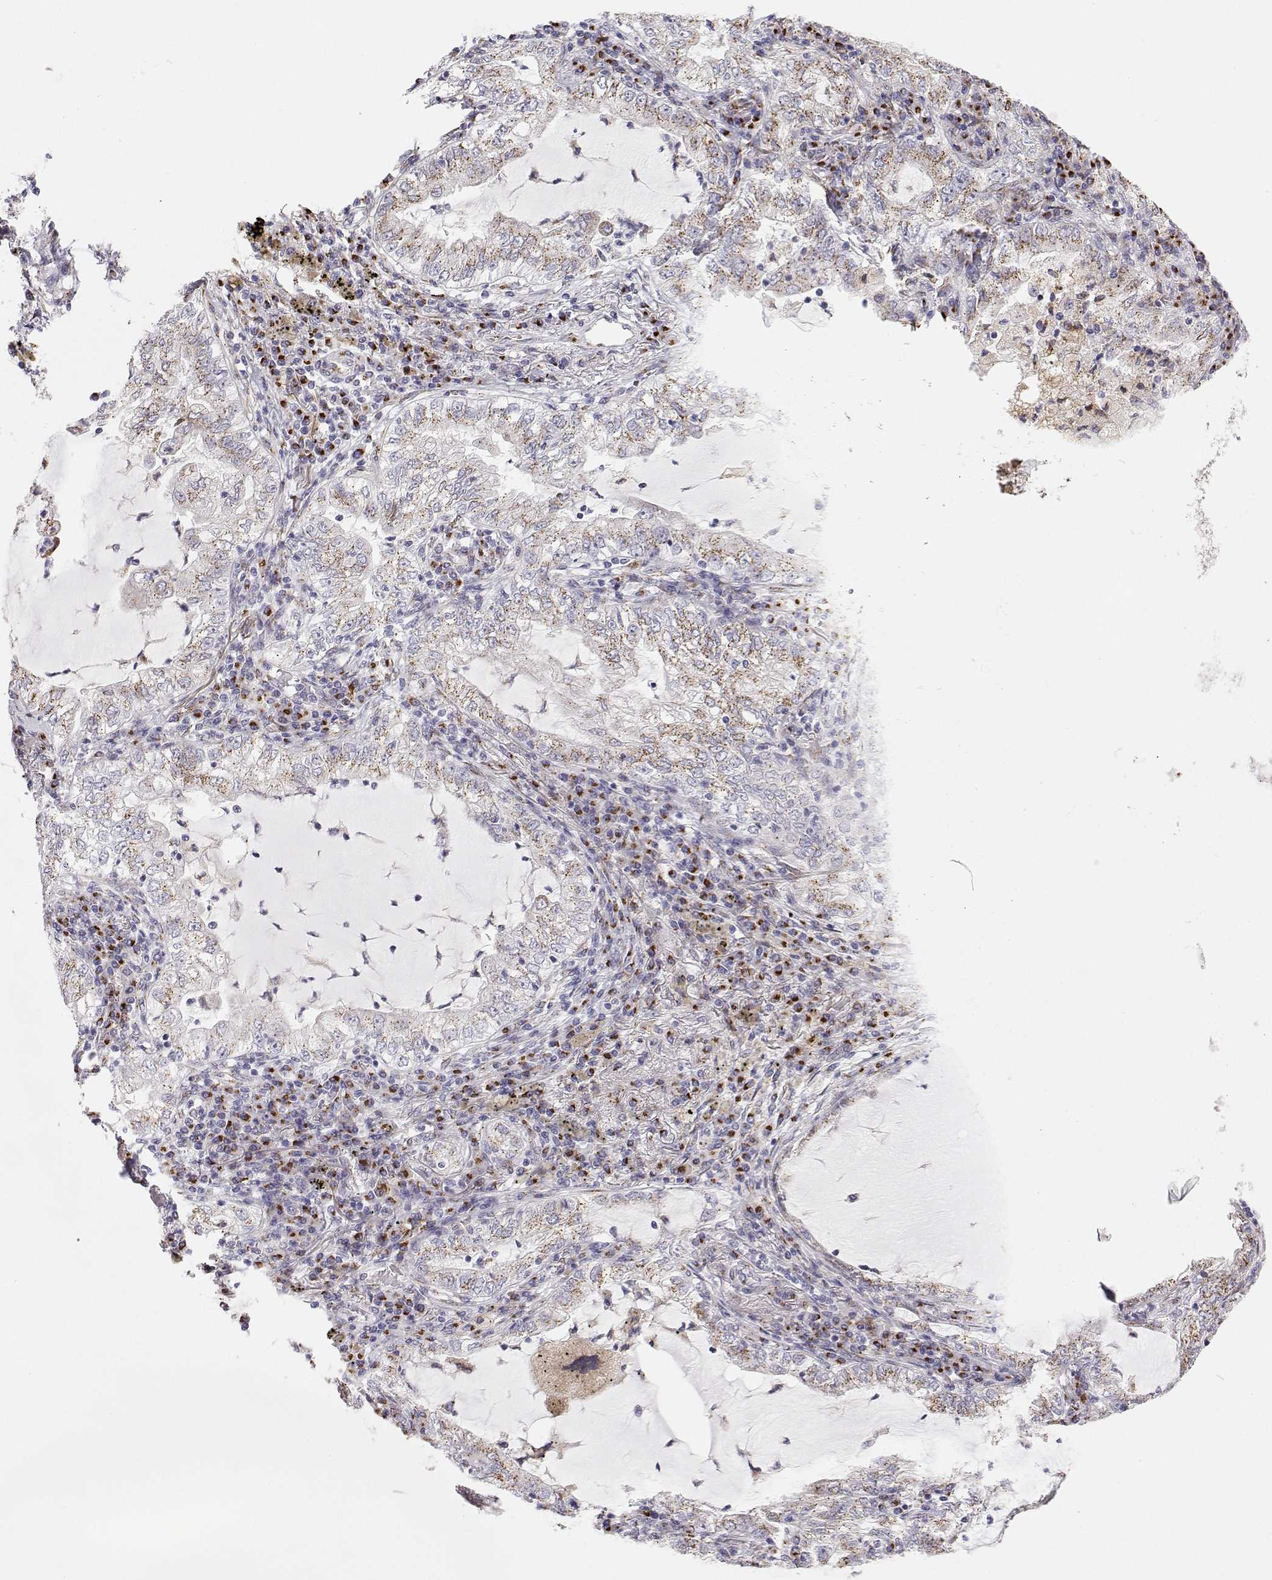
{"staining": {"intensity": "moderate", "quantity": "25%-75%", "location": "cytoplasmic/membranous"}, "tissue": "lung cancer", "cell_type": "Tumor cells", "image_type": "cancer", "snomed": [{"axis": "morphology", "description": "Adenocarcinoma, NOS"}, {"axis": "topography", "description": "Lung"}], "caption": "Immunohistochemistry (IHC) micrograph of neoplastic tissue: human adenocarcinoma (lung) stained using immunohistochemistry (IHC) displays medium levels of moderate protein expression localized specifically in the cytoplasmic/membranous of tumor cells, appearing as a cytoplasmic/membranous brown color.", "gene": "STARD13", "patient": {"sex": "female", "age": 73}}